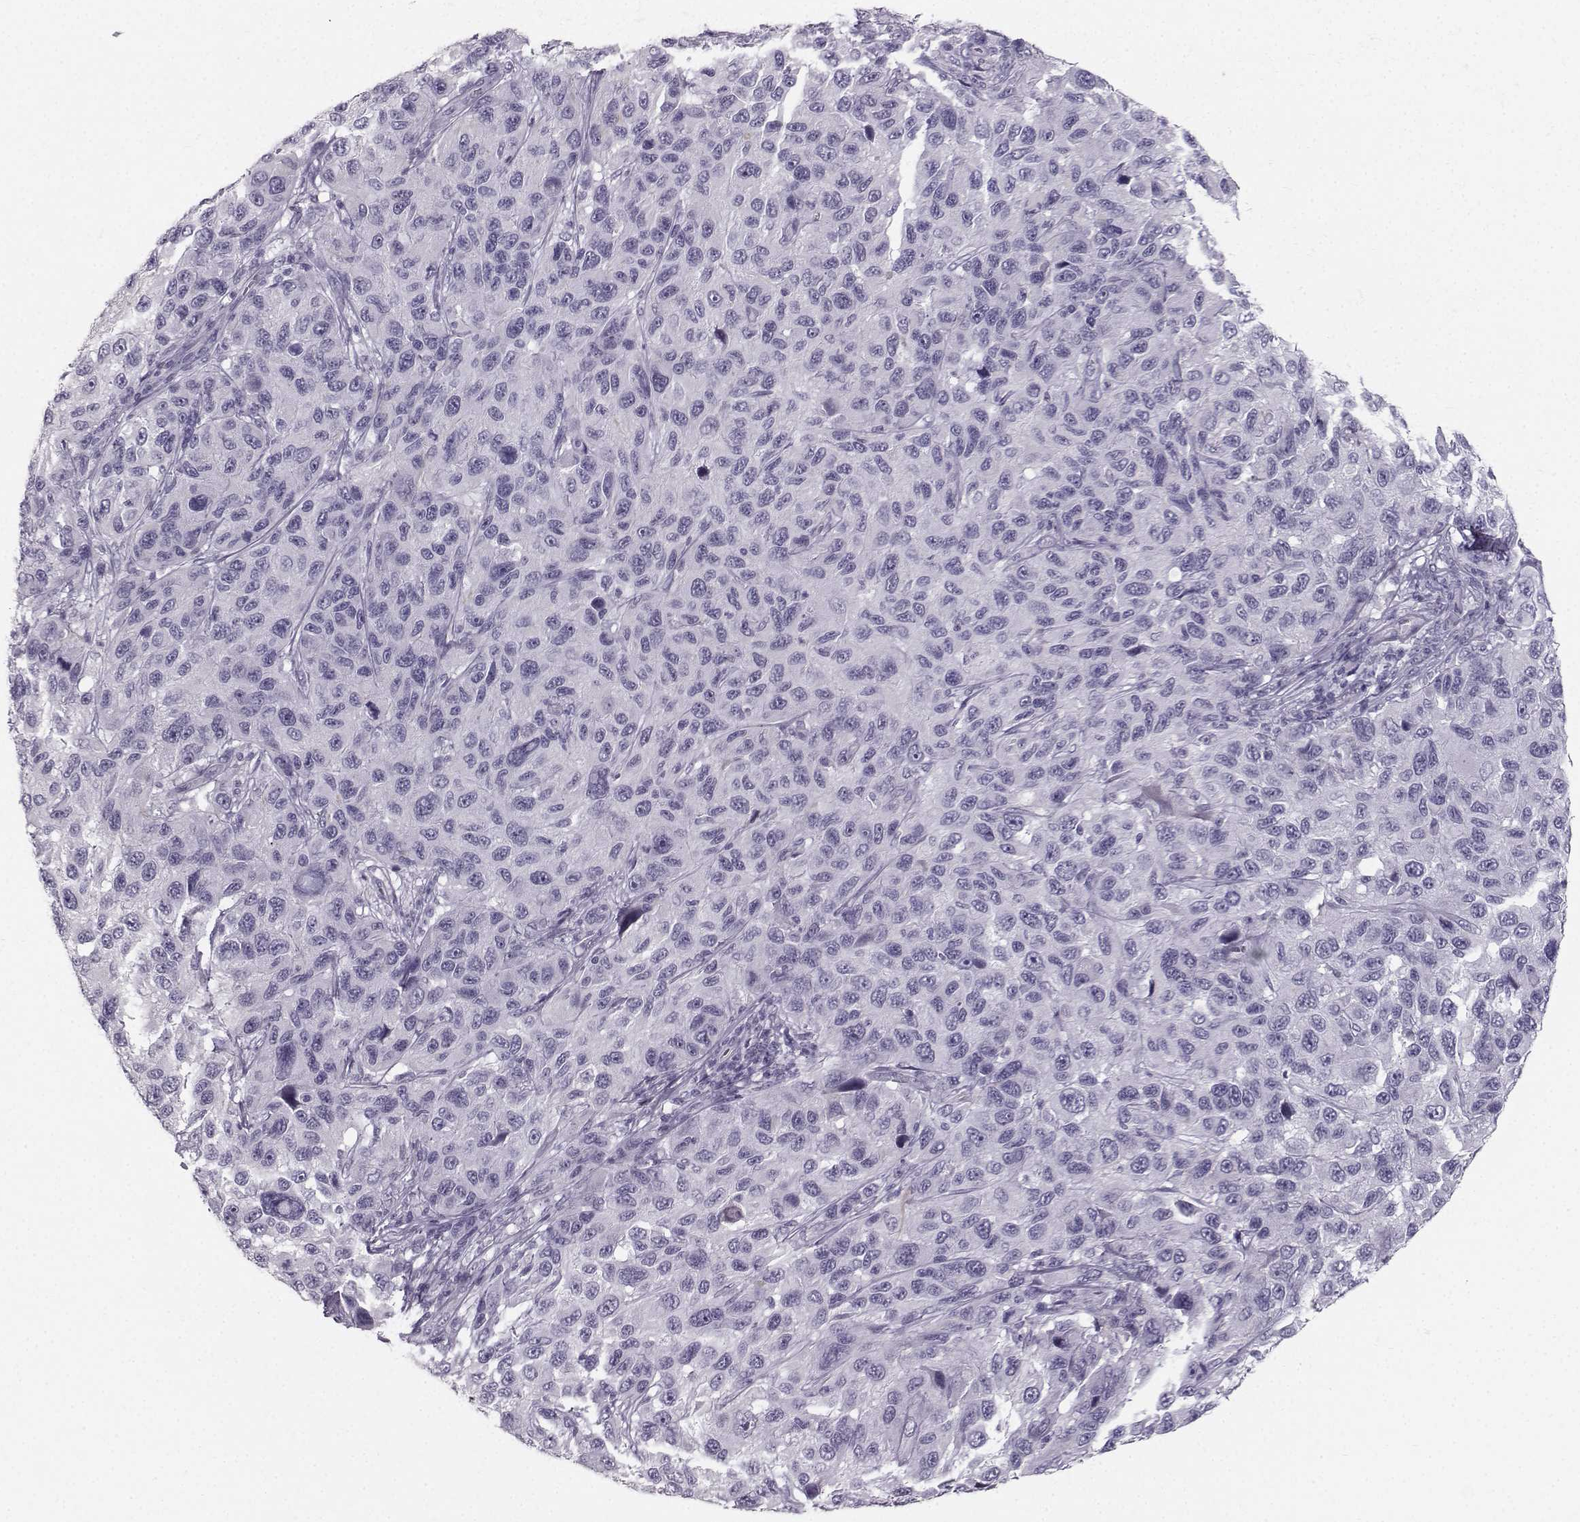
{"staining": {"intensity": "negative", "quantity": "none", "location": "none"}, "tissue": "melanoma", "cell_type": "Tumor cells", "image_type": "cancer", "snomed": [{"axis": "morphology", "description": "Malignant melanoma, NOS"}, {"axis": "topography", "description": "Skin"}], "caption": "Immunohistochemical staining of human malignant melanoma reveals no significant staining in tumor cells. The staining is performed using DAB (3,3'-diaminobenzidine) brown chromogen with nuclei counter-stained in using hematoxylin.", "gene": "CASR", "patient": {"sex": "male", "age": 53}}